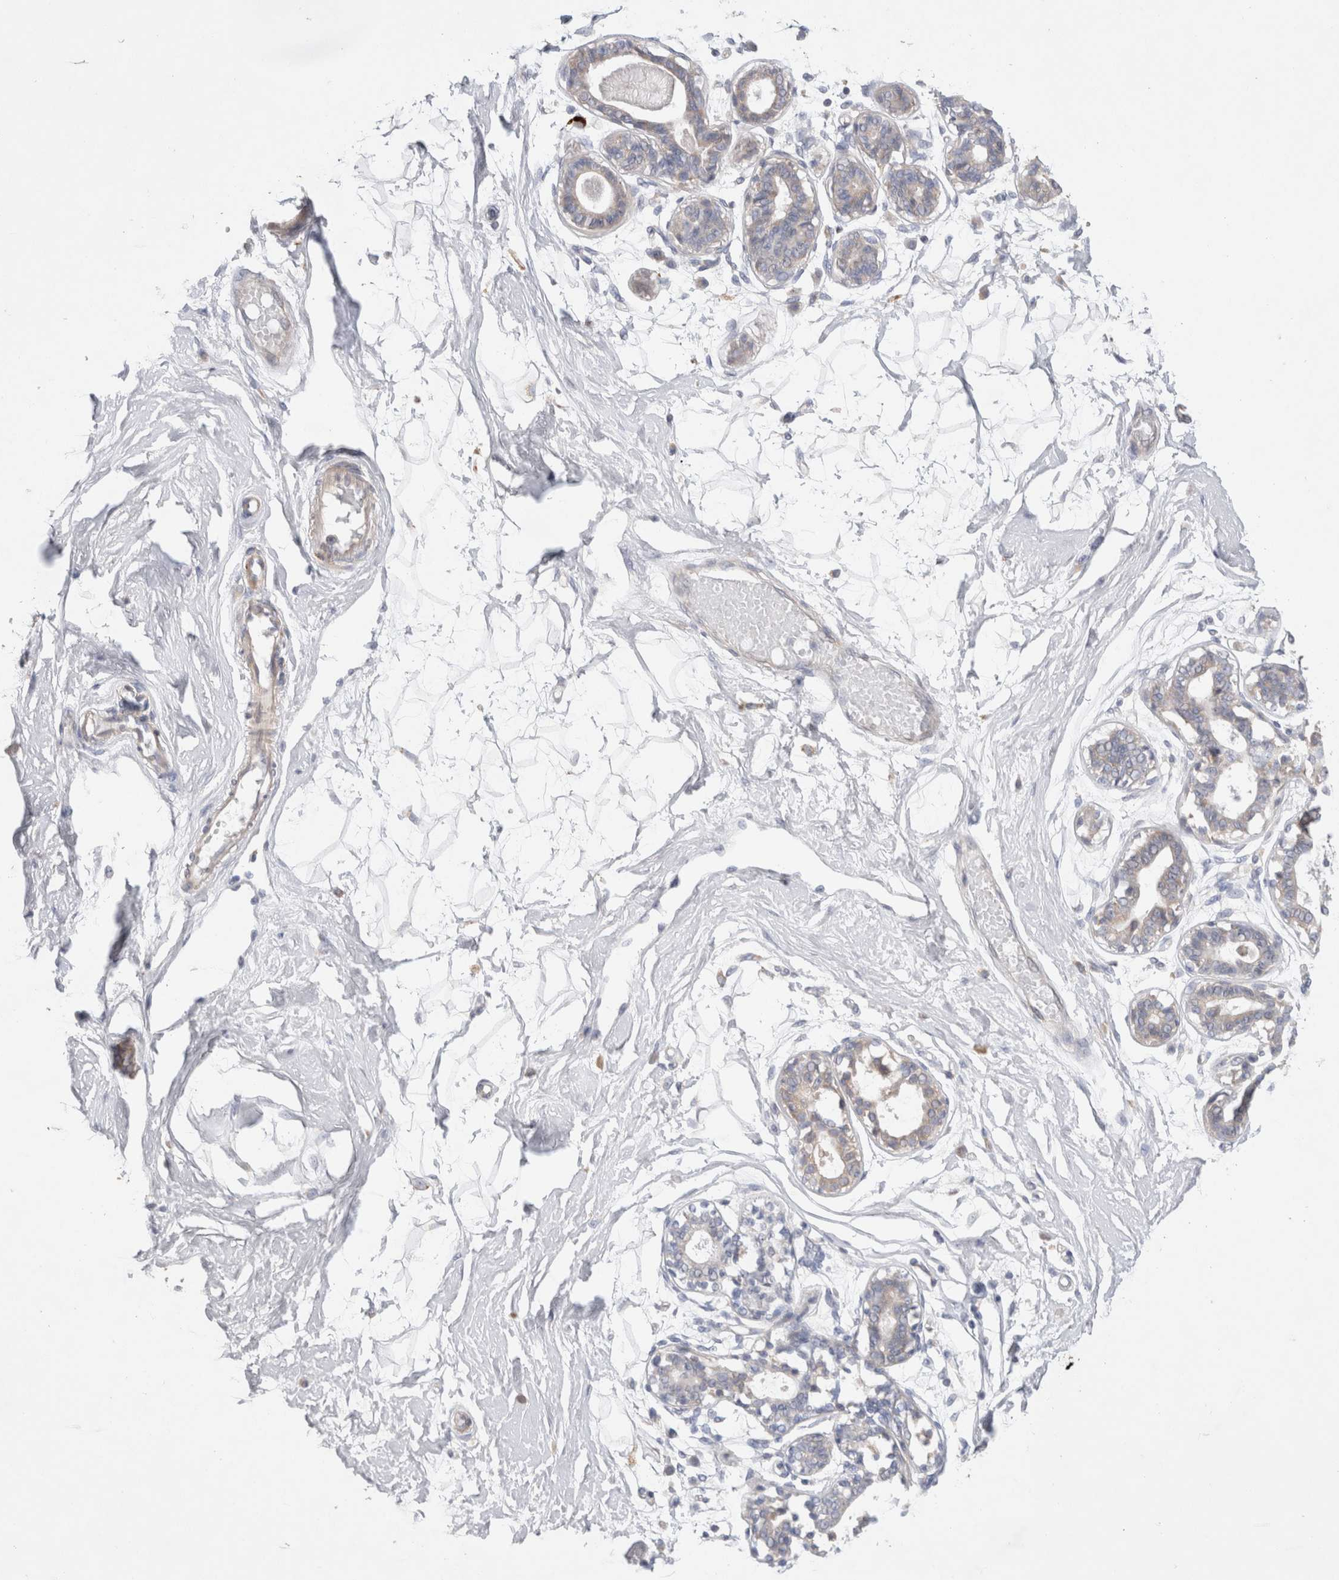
{"staining": {"intensity": "negative", "quantity": "none", "location": "none"}, "tissue": "breast", "cell_type": "Adipocytes", "image_type": "normal", "snomed": [{"axis": "morphology", "description": "Normal tissue, NOS"}, {"axis": "topography", "description": "Breast"}], "caption": "Protein analysis of unremarkable breast shows no significant expression in adipocytes.", "gene": "TBC1D16", "patient": {"sex": "female", "age": 45}}